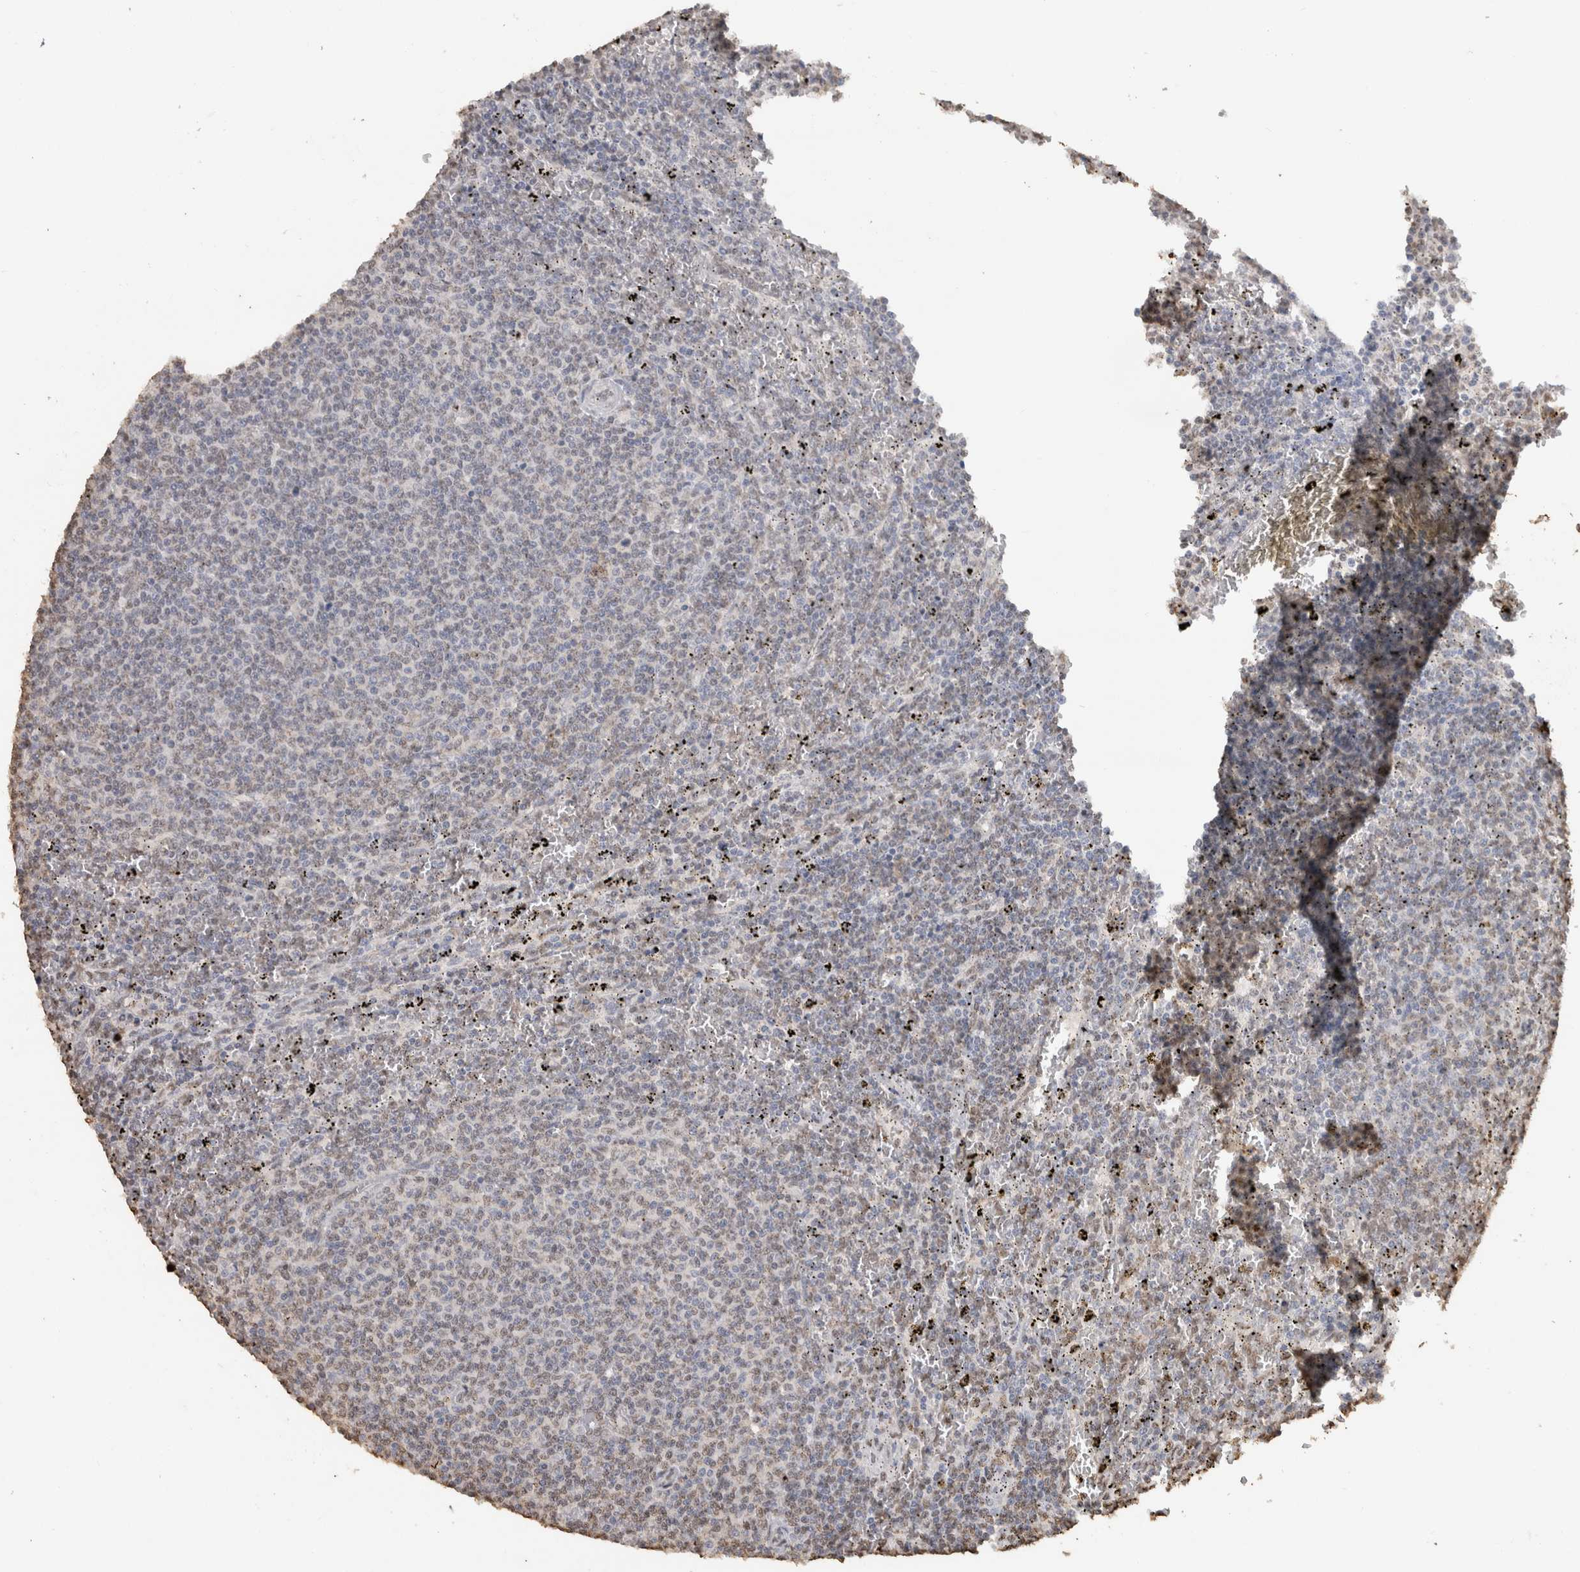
{"staining": {"intensity": "weak", "quantity": "<25%", "location": "nuclear"}, "tissue": "lymphoma", "cell_type": "Tumor cells", "image_type": "cancer", "snomed": [{"axis": "morphology", "description": "Malignant lymphoma, non-Hodgkin's type, Low grade"}, {"axis": "topography", "description": "Spleen"}], "caption": "A micrograph of human low-grade malignant lymphoma, non-Hodgkin's type is negative for staining in tumor cells.", "gene": "HAND2", "patient": {"sex": "female", "age": 50}}